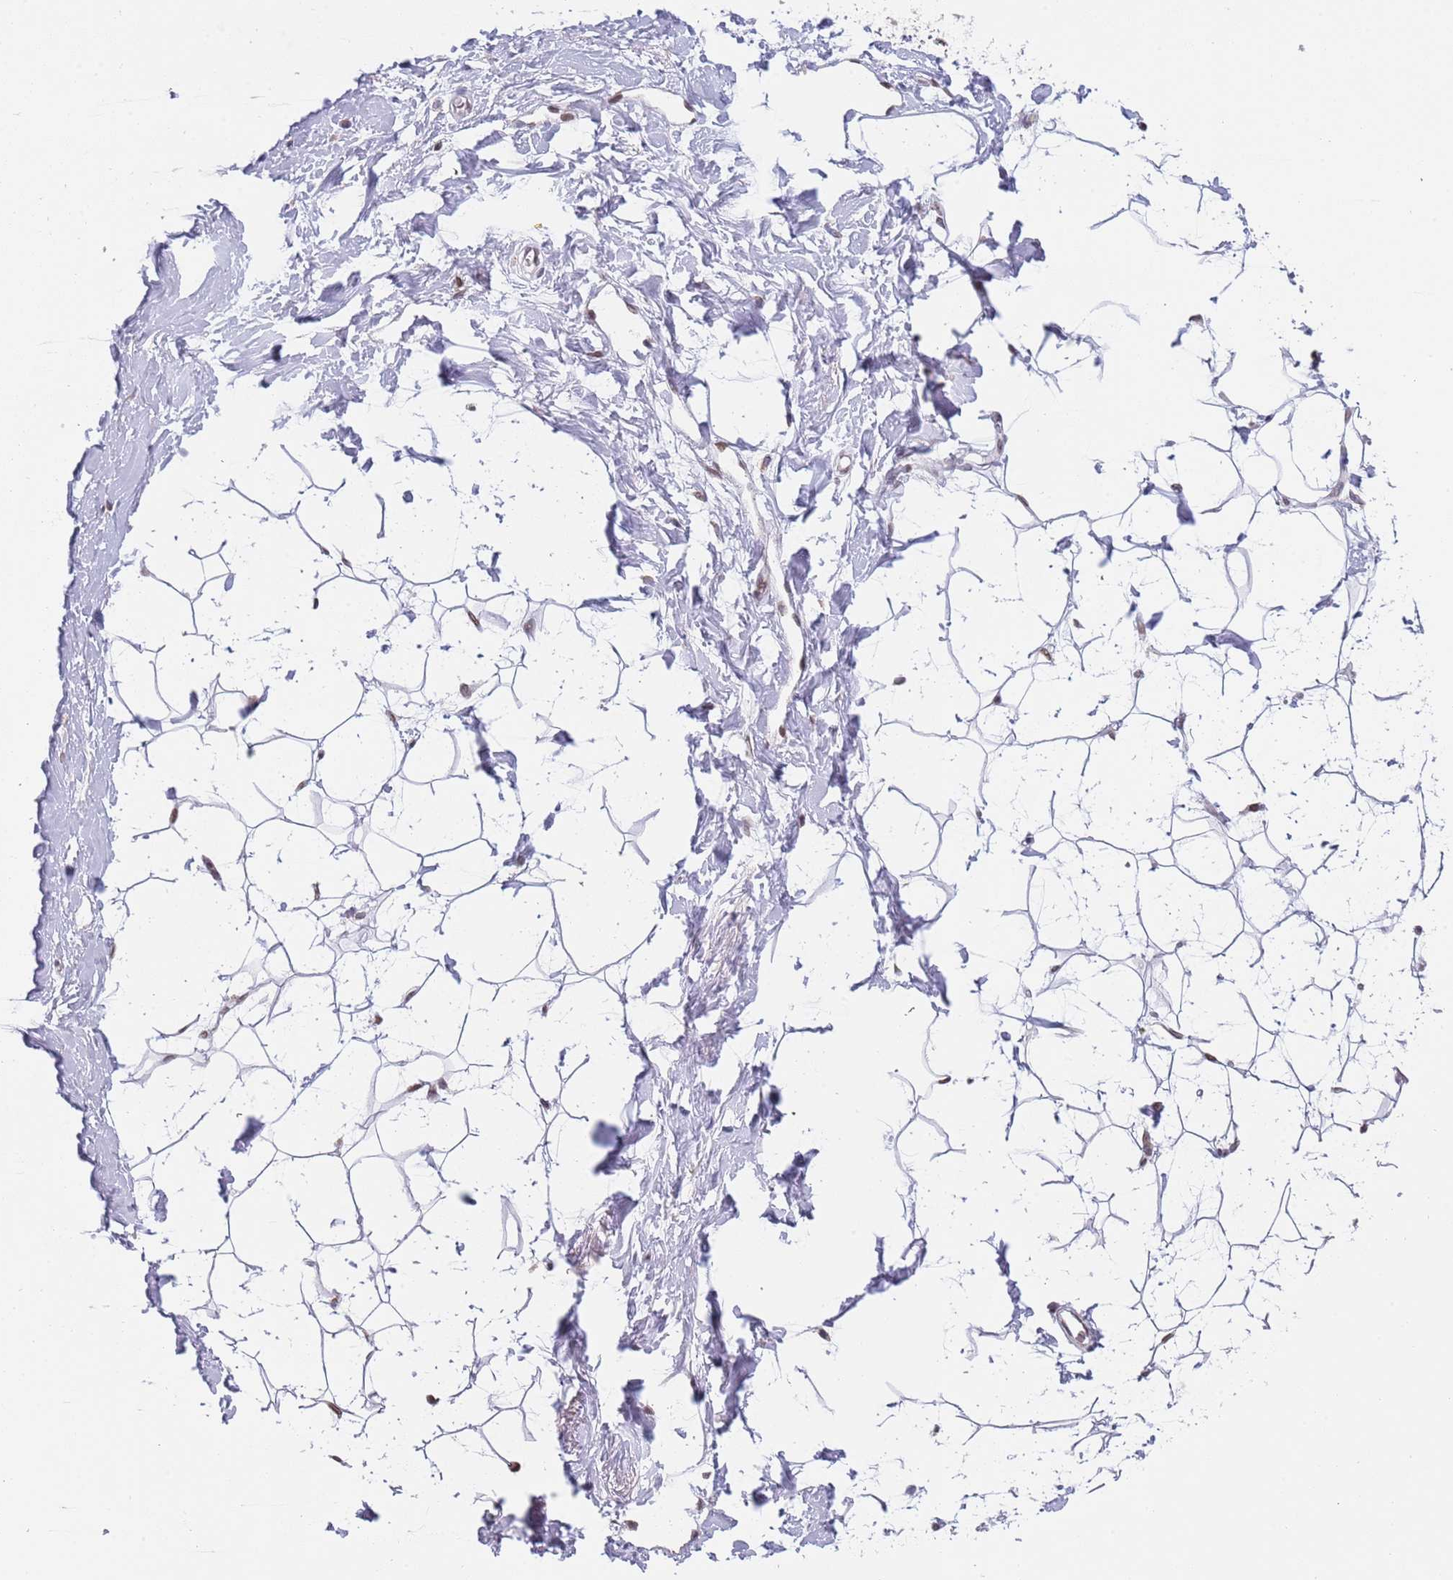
{"staining": {"intensity": "weak", "quantity": "<25%", "location": "nuclear"}, "tissue": "adipose tissue", "cell_type": "Adipocytes", "image_type": "normal", "snomed": [{"axis": "morphology", "description": "Normal tissue, NOS"}, {"axis": "topography", "description": "Breast"}], "caption": "IHC photomicrograph of unremarkable human adipose tissue stained for a protein (brown), which reveals no staining in adipocytes. (IHC, brightfield microscopy, high magnification).", "gene": "KLHDC2", "patient": {"sex": "female", "age": 26}}